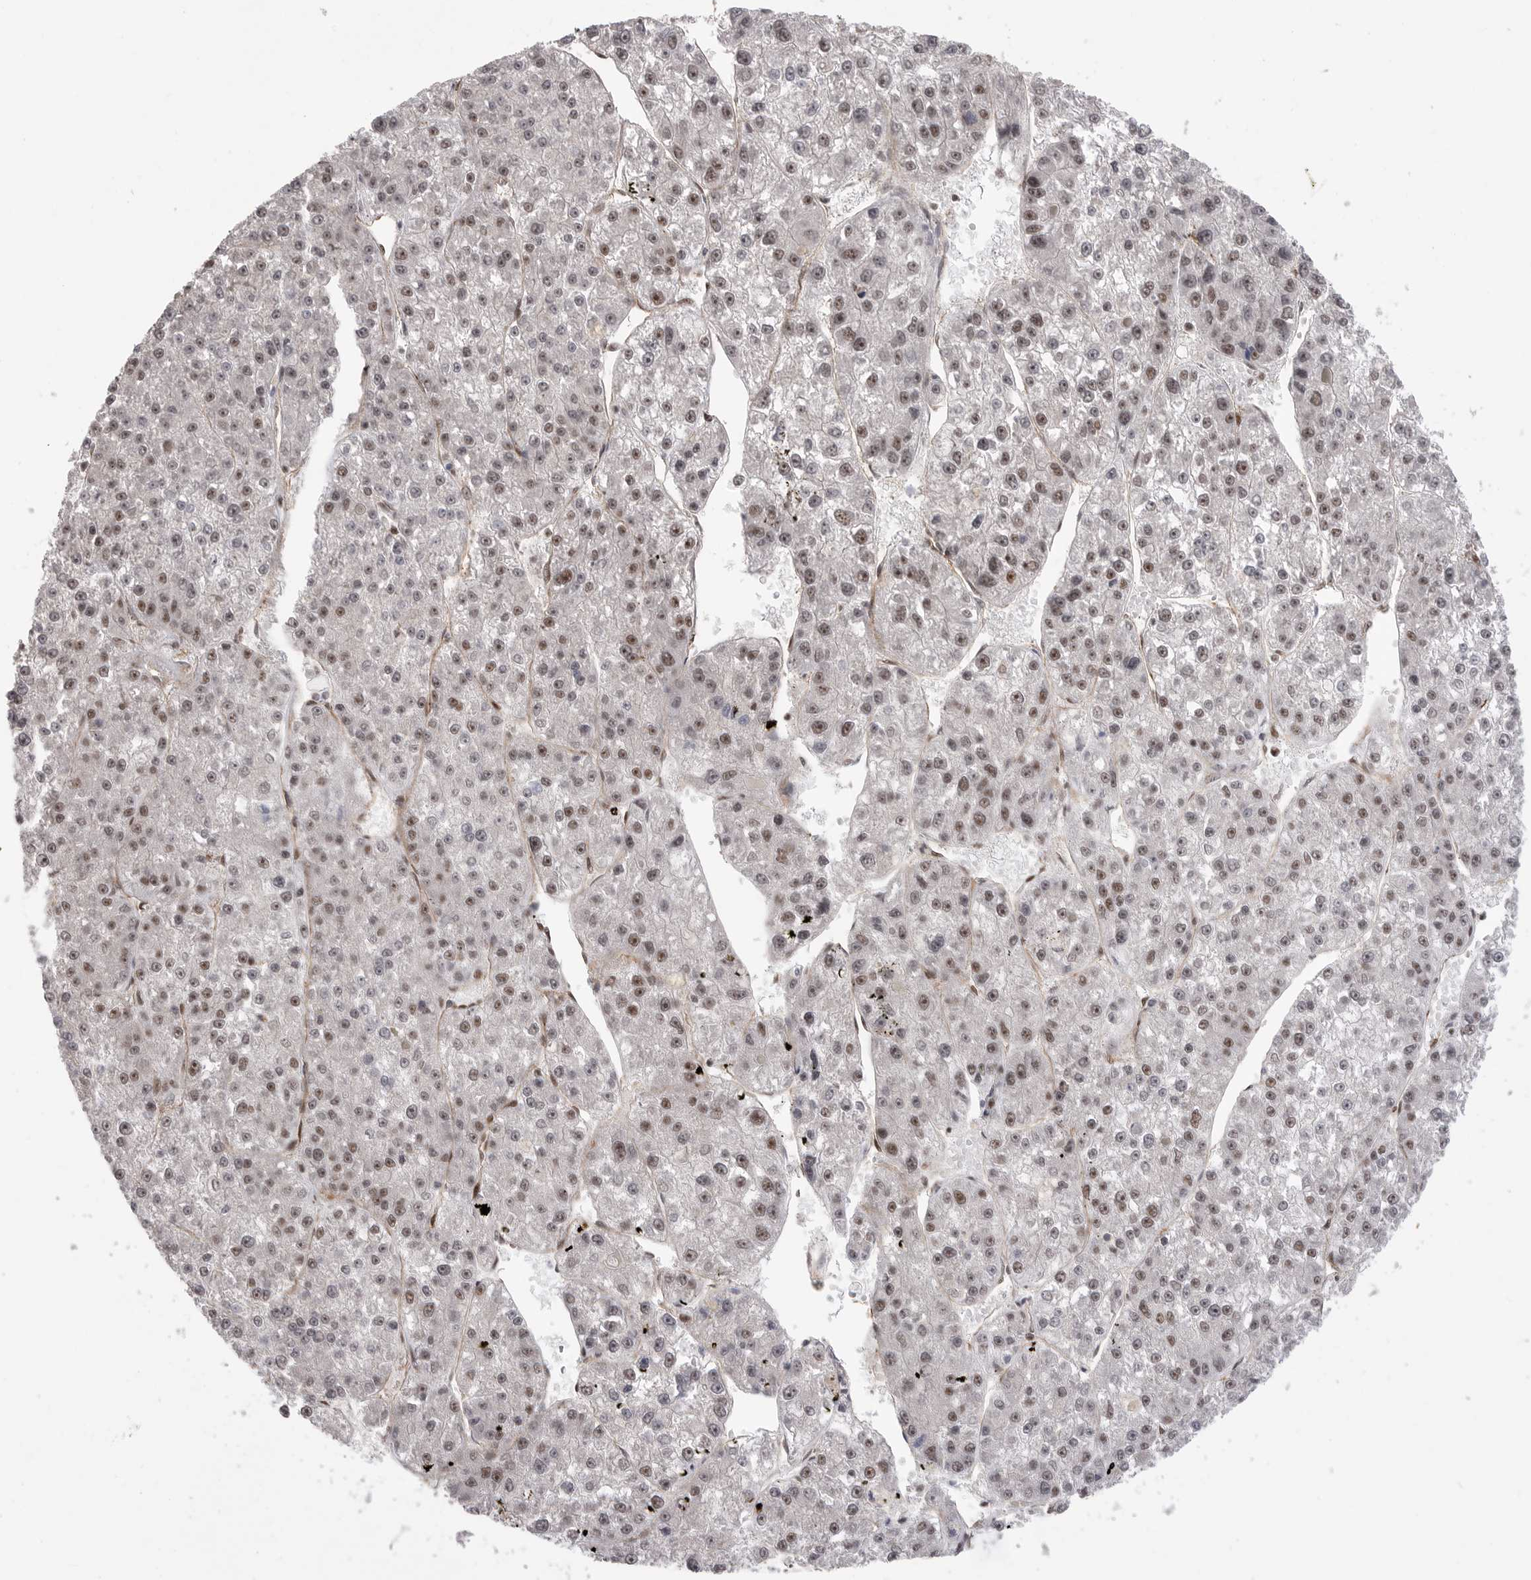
{"staining": {"intensity": "moderate", "quantity": ">75%", "location": "nuclear"}, "tissue": "liver cancer", "cell_type": "Tumor cells", "image_type": "cancer", "snomed": [{"axis": "morphology", "description": "Carcinoma, Hepatocellular, NOS"}, {"axis": "topography", "description": "Liver"}], "caption": "This is a micrograph of immunohistochemistry staining of liver cancer, which shows moderate staining in the nuclear of tumor cells.", "gene": "PPP1R8", "patient": {"sex": "female", "age": 73}}